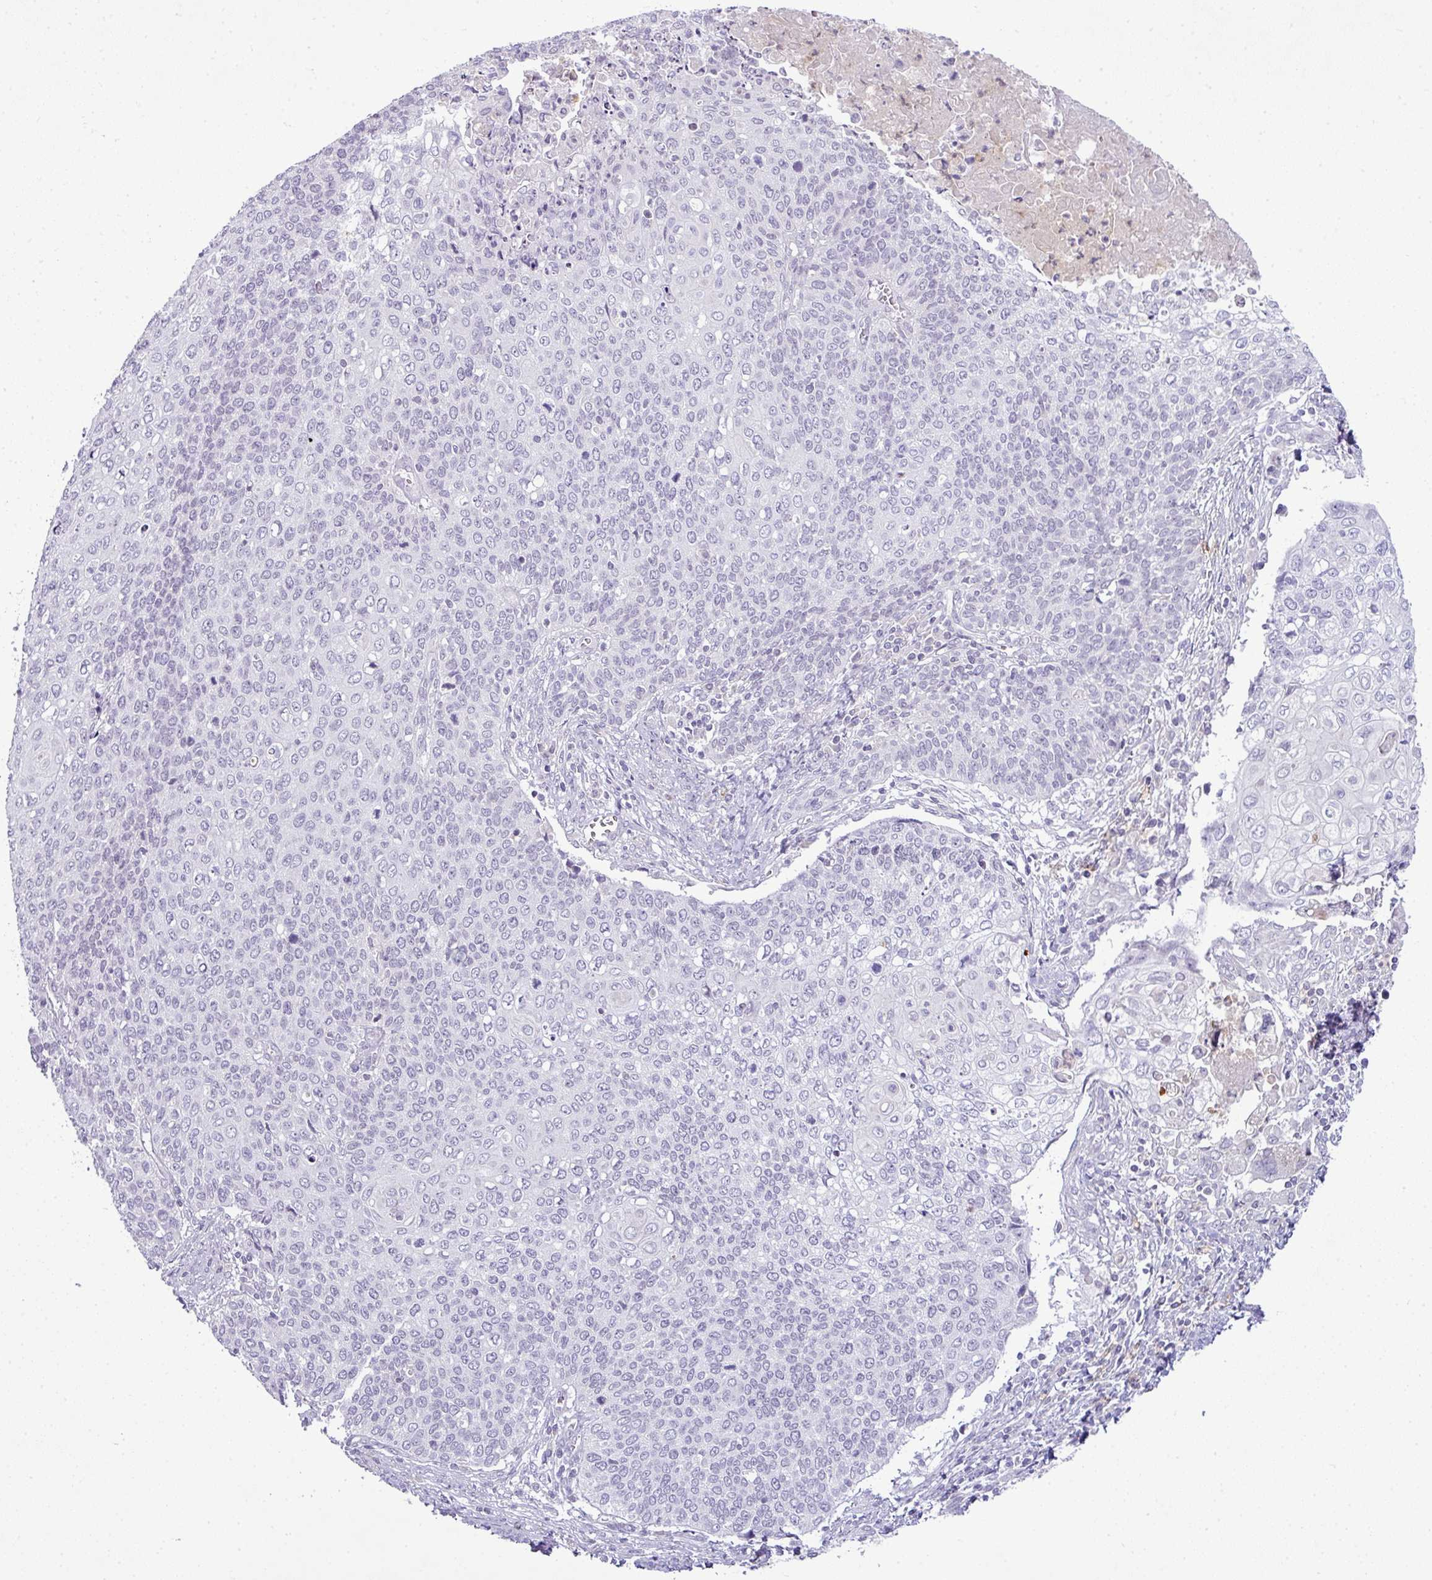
{"staining": {"intensity": "negative", "quantity": "none", "location": "none"}, "tissue": "cervical cancer", "cell_type": "Tumor cells", "image_type": "cancer", "snomed": [{"axis": "morphology", "description": "Squamous cell carcinoma, NOS"}, {"axis": "topography", "description": "Cervix"}], "caption": "This is an immunohistochemistry (IHC) micrograph of human cervical cancer (squamous cell carcinoma). There is no expression in tumor cells.", "gene": "HBEGF", "patient": {"sex": "female", "age": 39}}